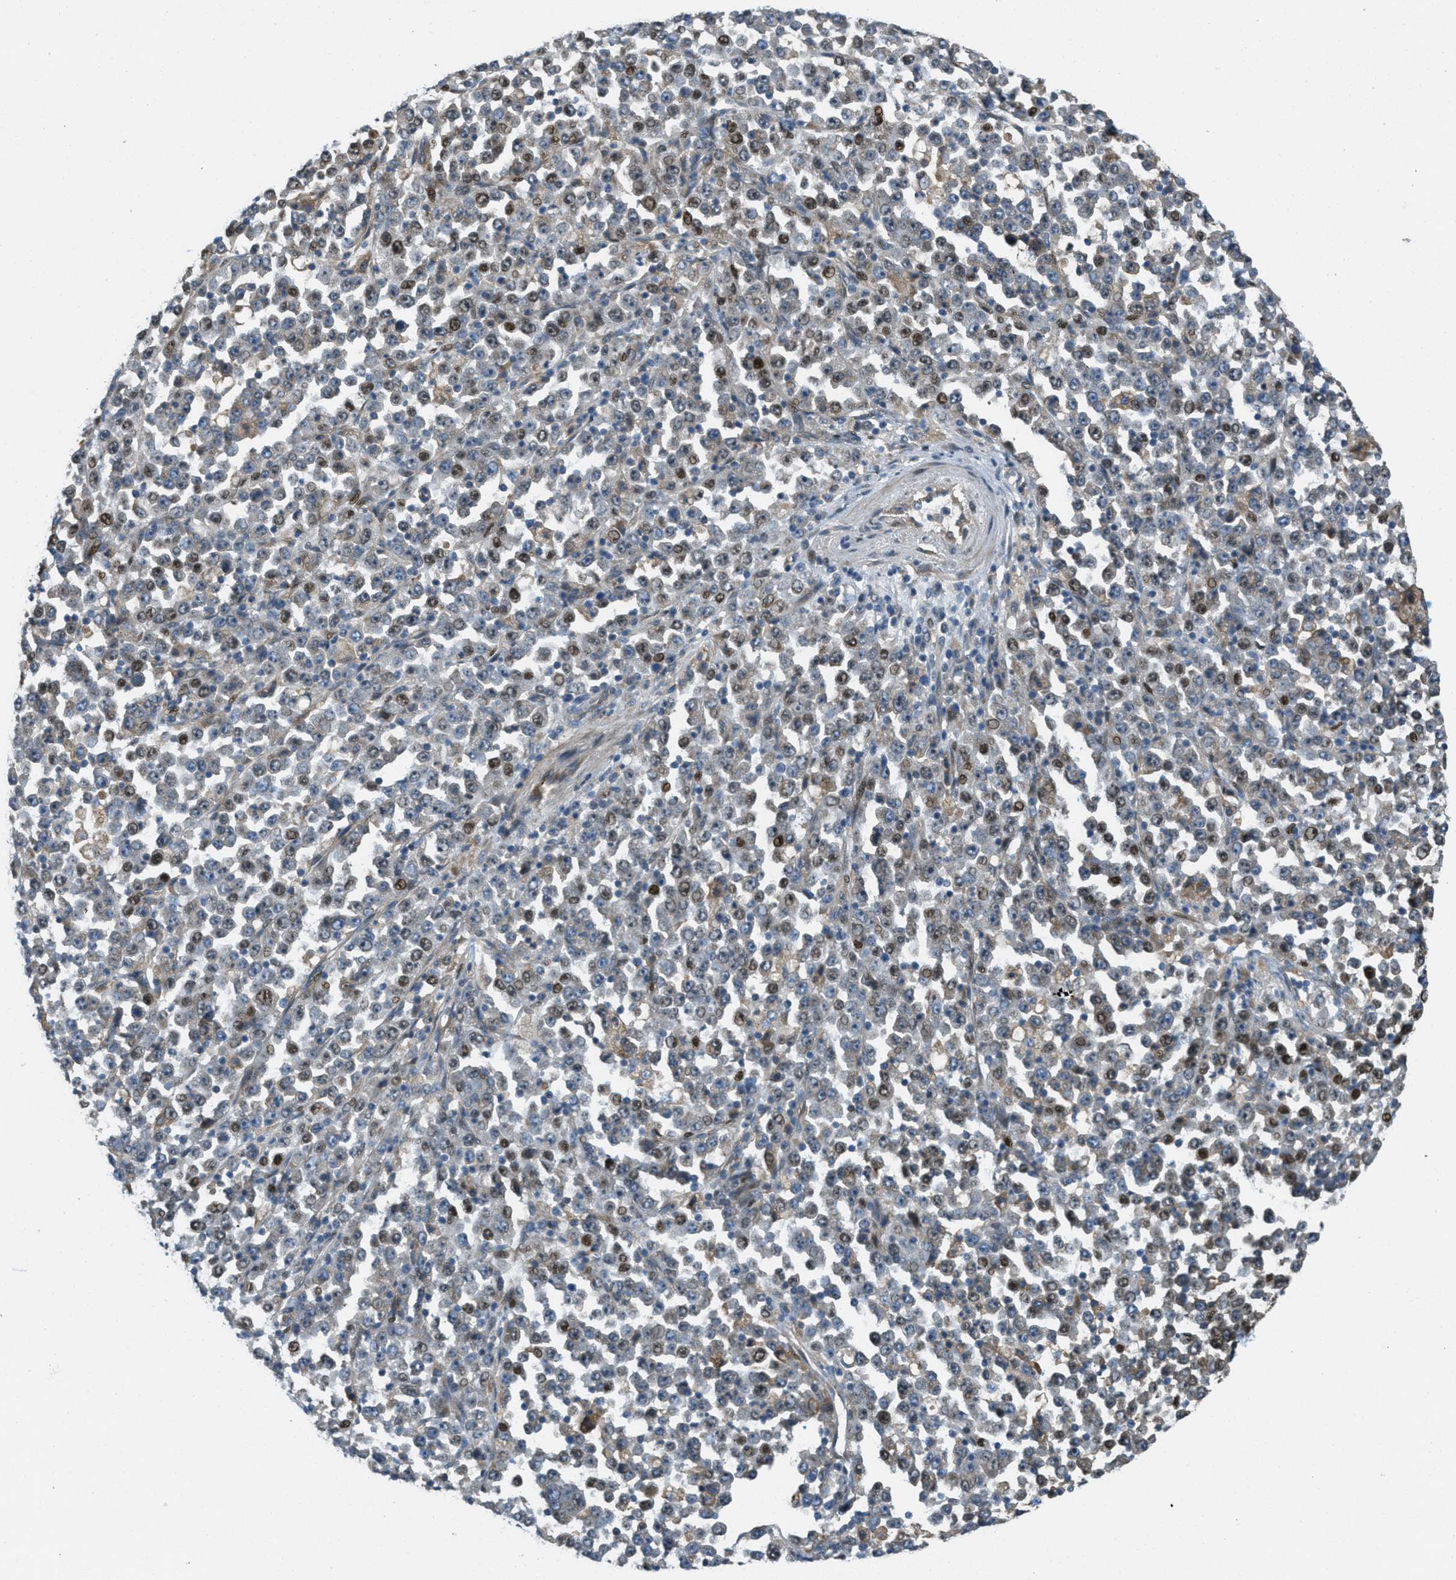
{"staining": {"intensity": "moderate", "quantity": "<25%", "location": "cytoplasmic/membranous,nuclear"}, "tissue": "stomach cancer", "cell_type": "Tumor cells", "image_type": "cancer", "snomed": [{"axis": "morphology", "description": "Normal tissue, NOS"}, {"axis": "morphology", "description": "Adenocarcinoma, NOS"}, {"axis": "topography", "description": "Stomach, upper"}, {"axis": "topography", "description": "Stomach"}], "caption": "A brown stain shows moderate cytoplasmic/membranous and nuclear staining of a protein in stomach adenocarcinoma tumor cells. (DAB (3,3'-diaminobenzidine) IHC, brown staining for protein, blue staining for nuclei).", "gene": "ADCY6", "patient": {"sex": "male", "age": 59}}